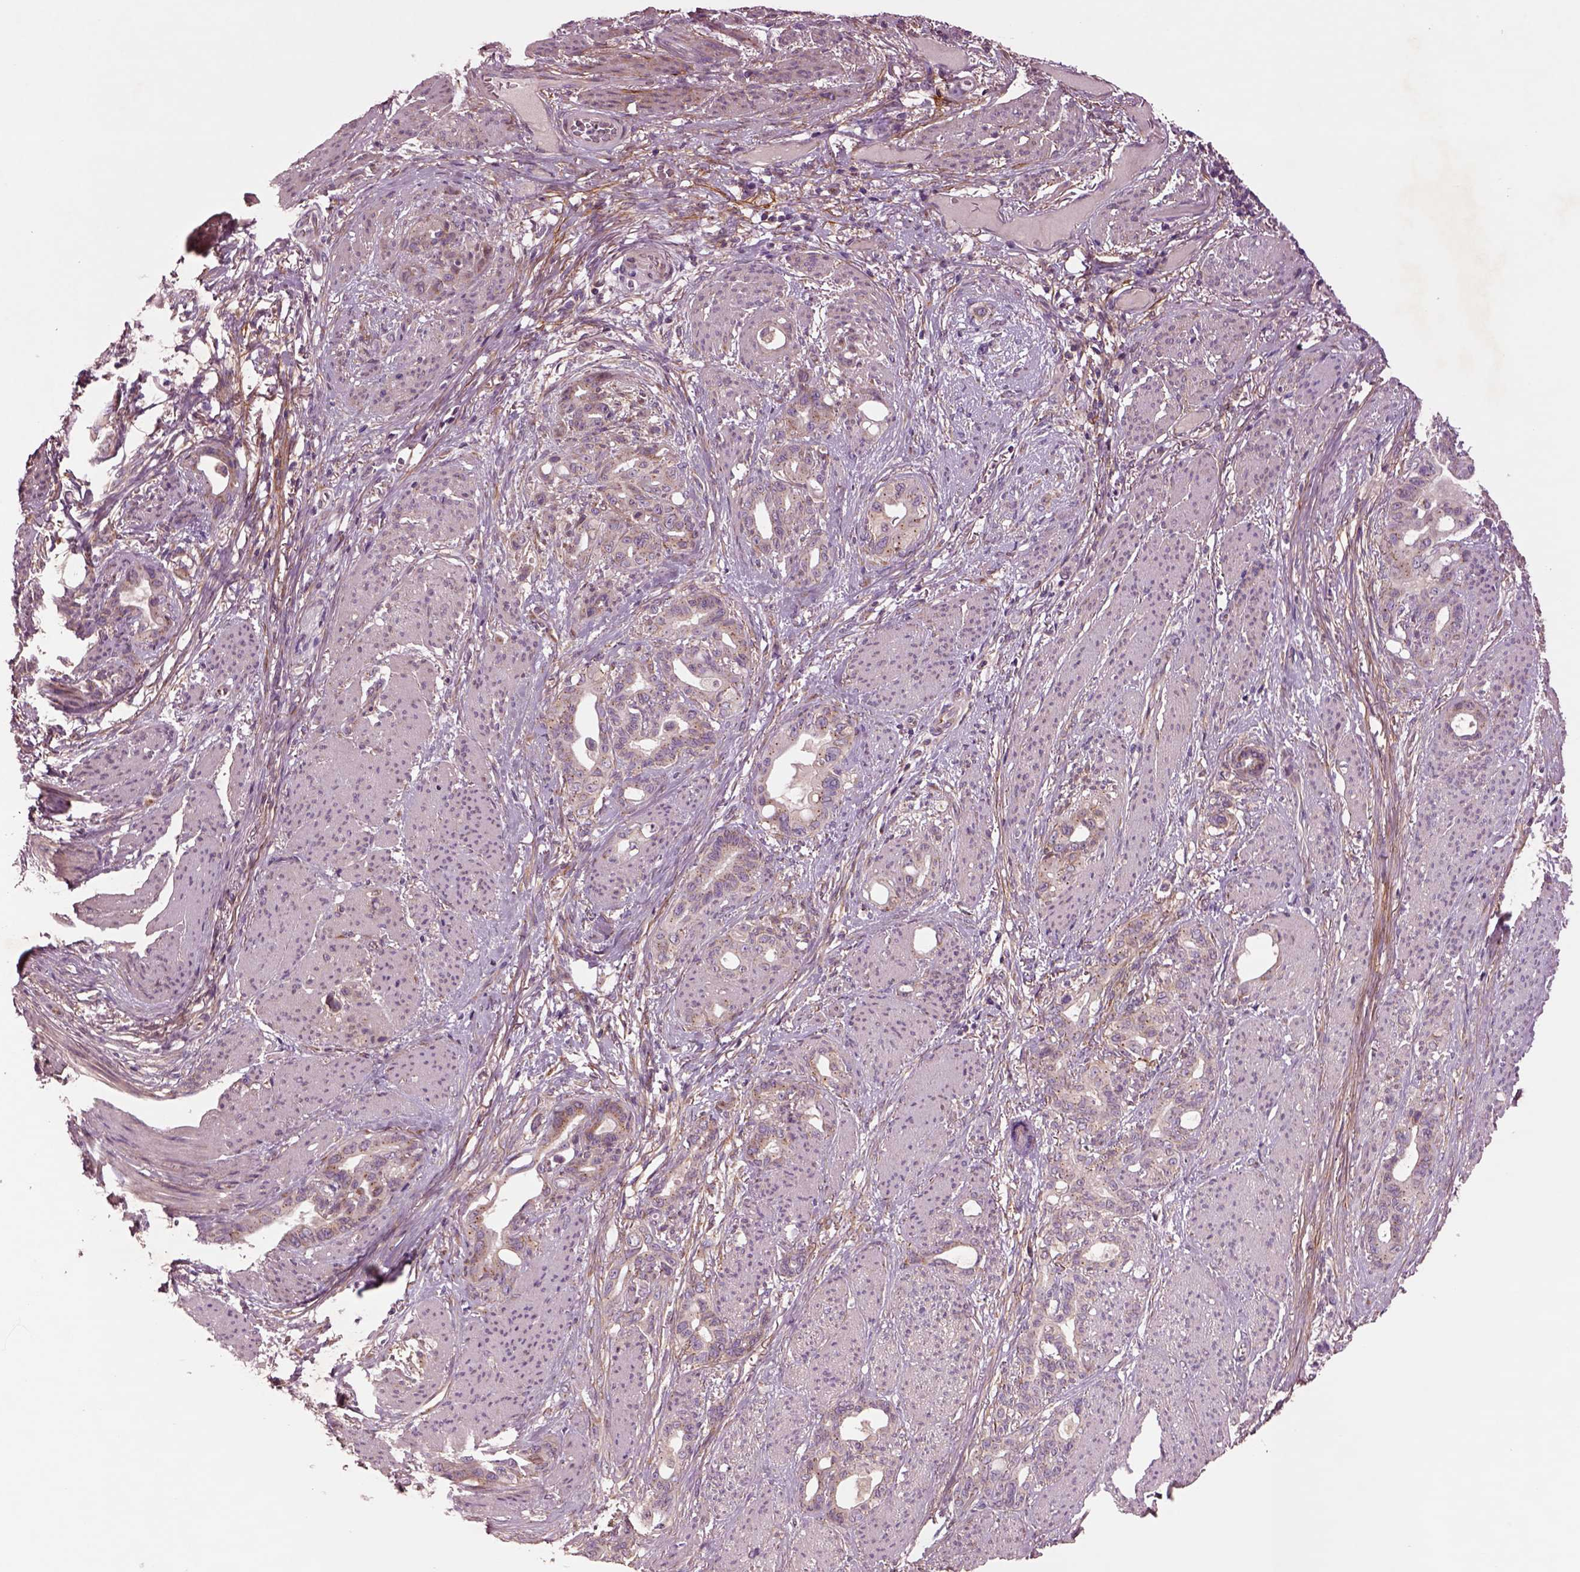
{"staining": {"intensity": "moderate", "quantity": ">75%", "location": "cytoplasmic/membranous"}, "tissue": "stomach cancer", "cell_type": "Tumor cells", "image_type": "cancer", "snomed": [{"axis": "morphology", "description": "Normal tissue, NOS"}, {"axis": "morphology", "description": "Adenocarcinoma, NOS"}, {"axis": "topography", "description": "Esophagus"}, {"axis": "topography", "description": "Stomach, upper"}], "caption": "About >75% of tumor cells in stomach cancer display moderate cytoplasmic/membranous protein positivity as visualized by brown immunohistochemical staining.", "gene": "SEC23A", "patient": {"sex": "male", "age": 62}}